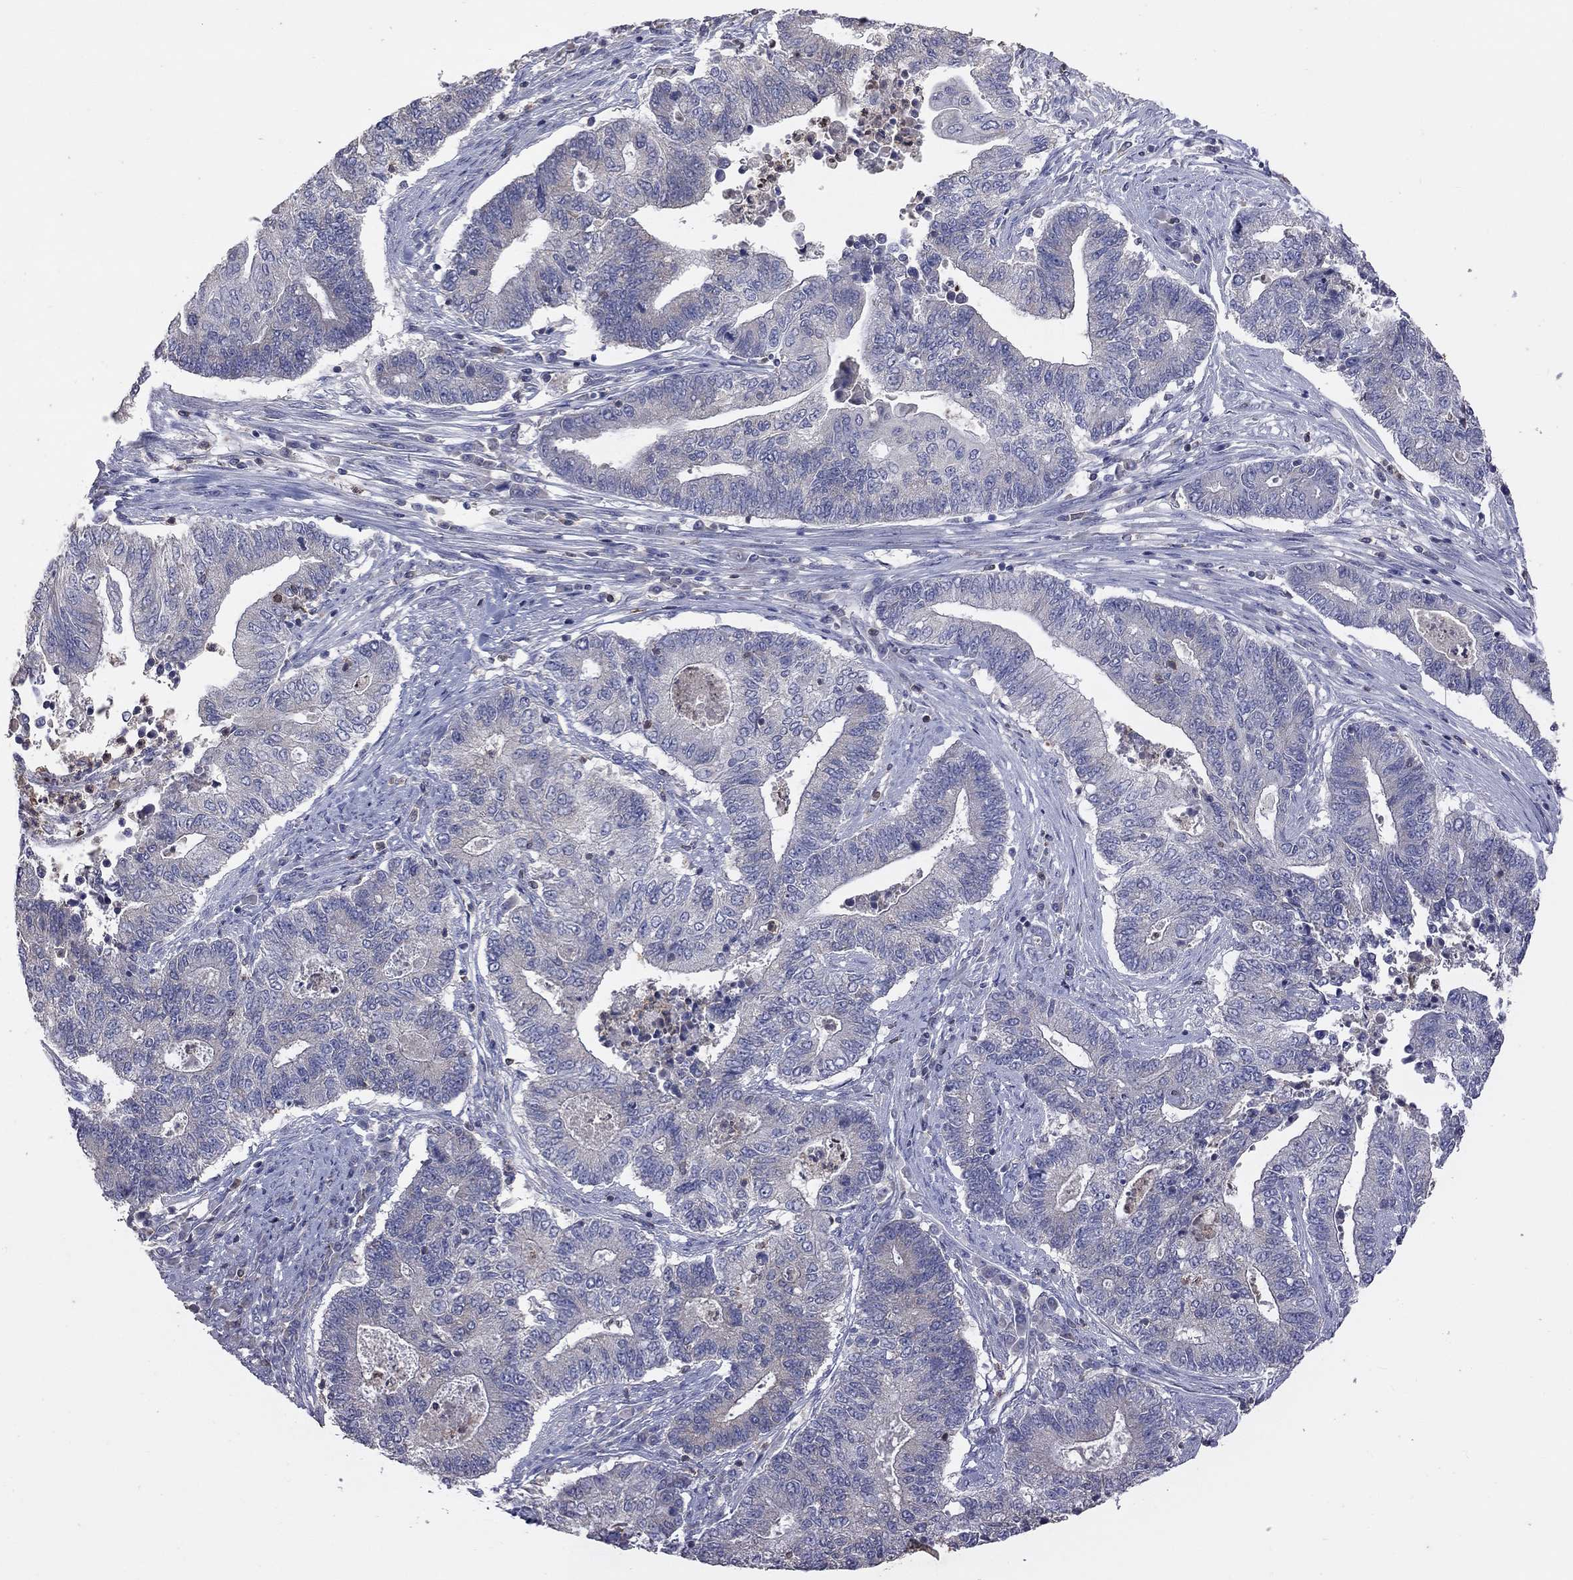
{"staining": {"intensity": "negative", "quantity": "none", "location": "none"}, "tissue": "endometrial cancer", "cell_type": "Tumor cells", "image_type": "cancer", "snomed": [{"axis": "morphology", "description": "Adenocarcinoma, NOS"}, {"axis": "topography", "description": "Uterus"}, {"axis": "topography", "description": "Endometrium"}], "caption": "A micrograph of human adenocarcinoma (endometrial) is negative for staining in tumor cells.", "gene": "IPCEF1", "patient": {"sex": "female", "age": 54}}